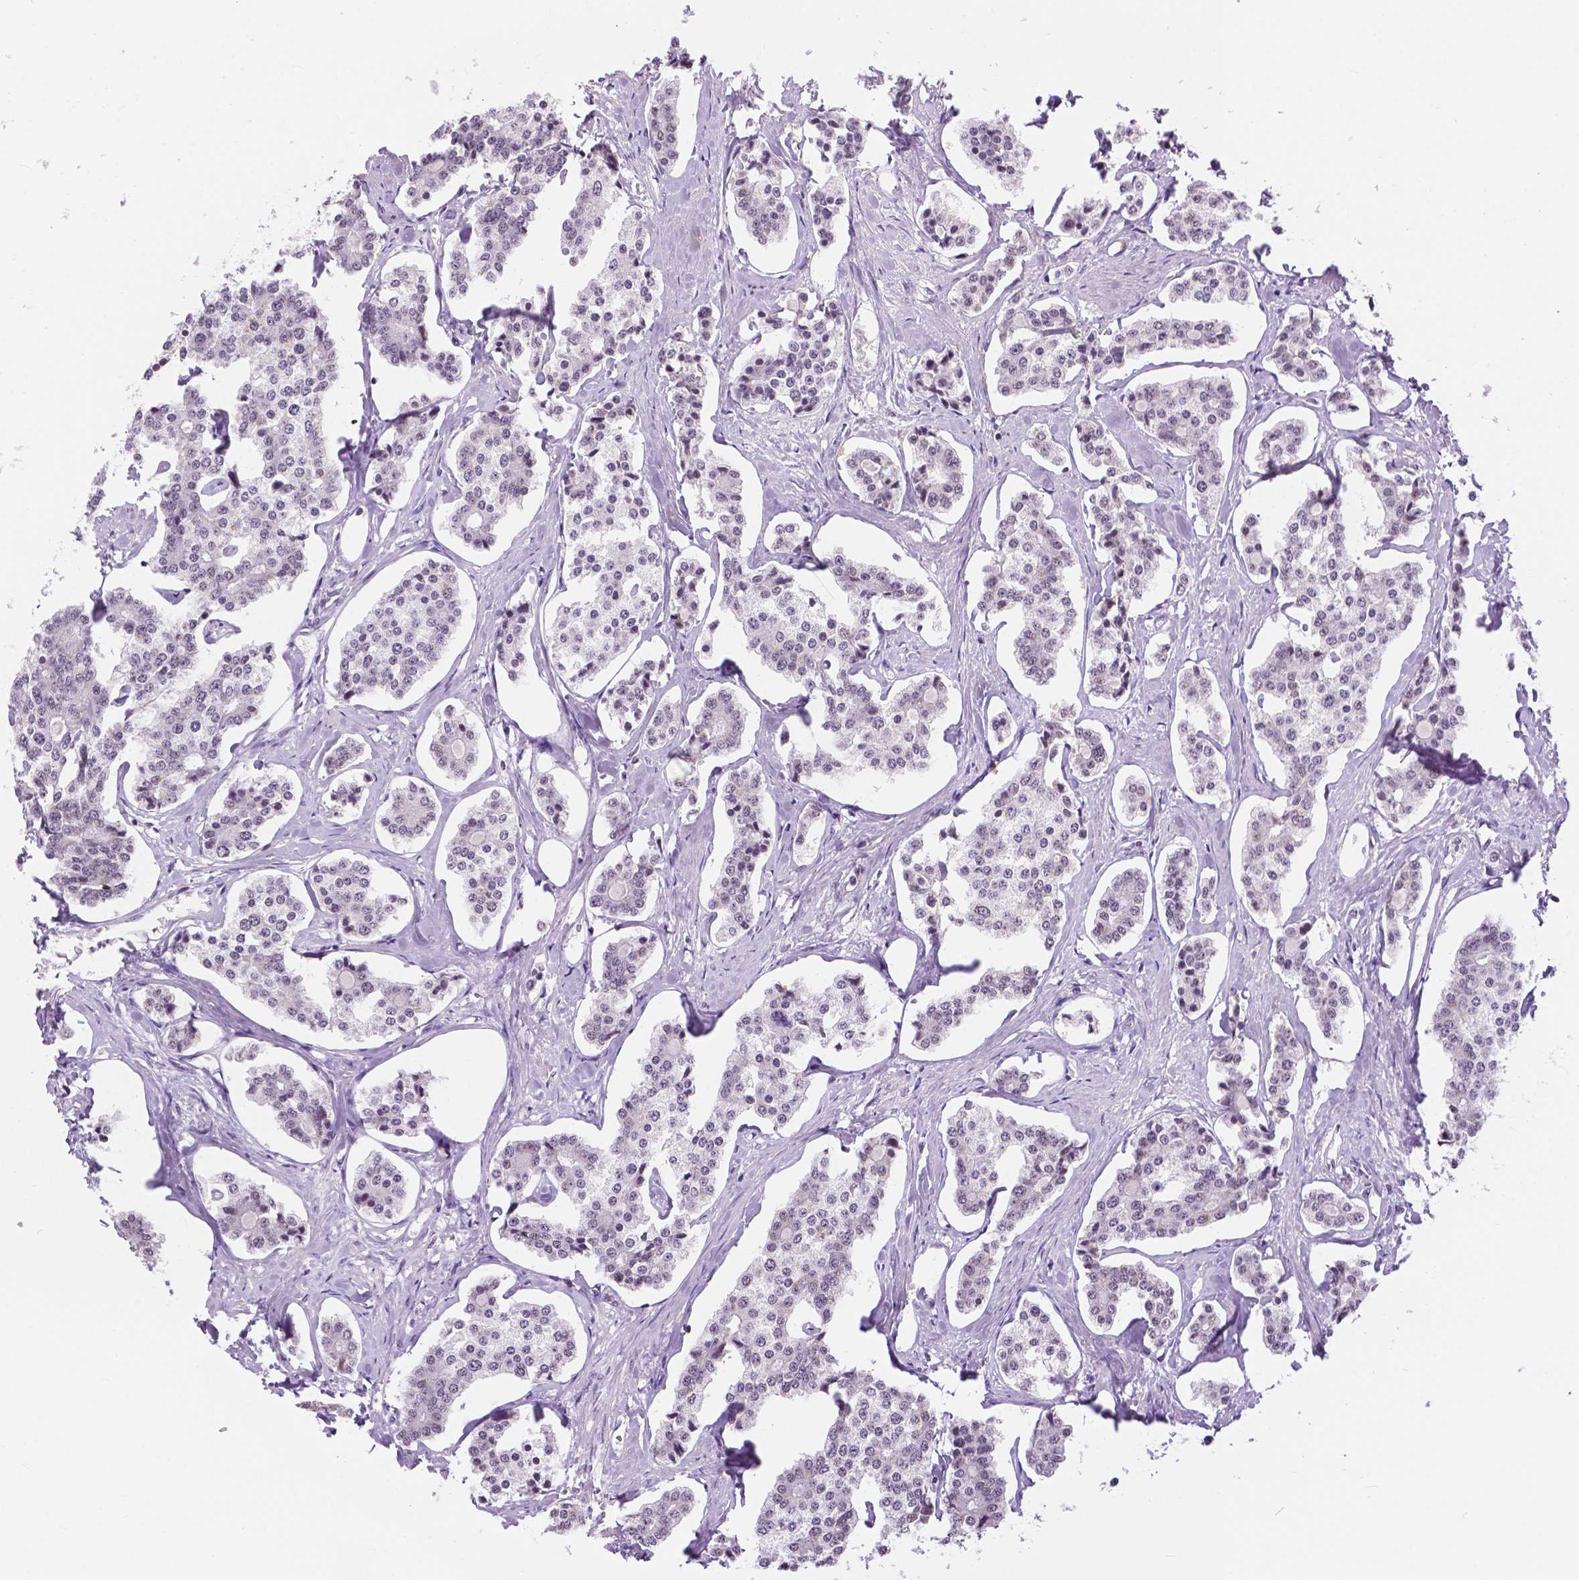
{"staining": {"intensity": "negative", "quantity": "none", "location": "none"}, "tissue": "carcinoid", "cell_type": "Tumor cells", "image_type": "cancer", "snomed": [{"axis": "morphology", "description": "Carcinoid, malignant, NOS"}, {"axis": "topography", "description": "Small intestine"}], "caption": "Immunohistochemical staining of carcinoid exhibits no significant staining in tumor cells.", "gene": "NHP2", "patient": {"sex": "female", "age": 65}}